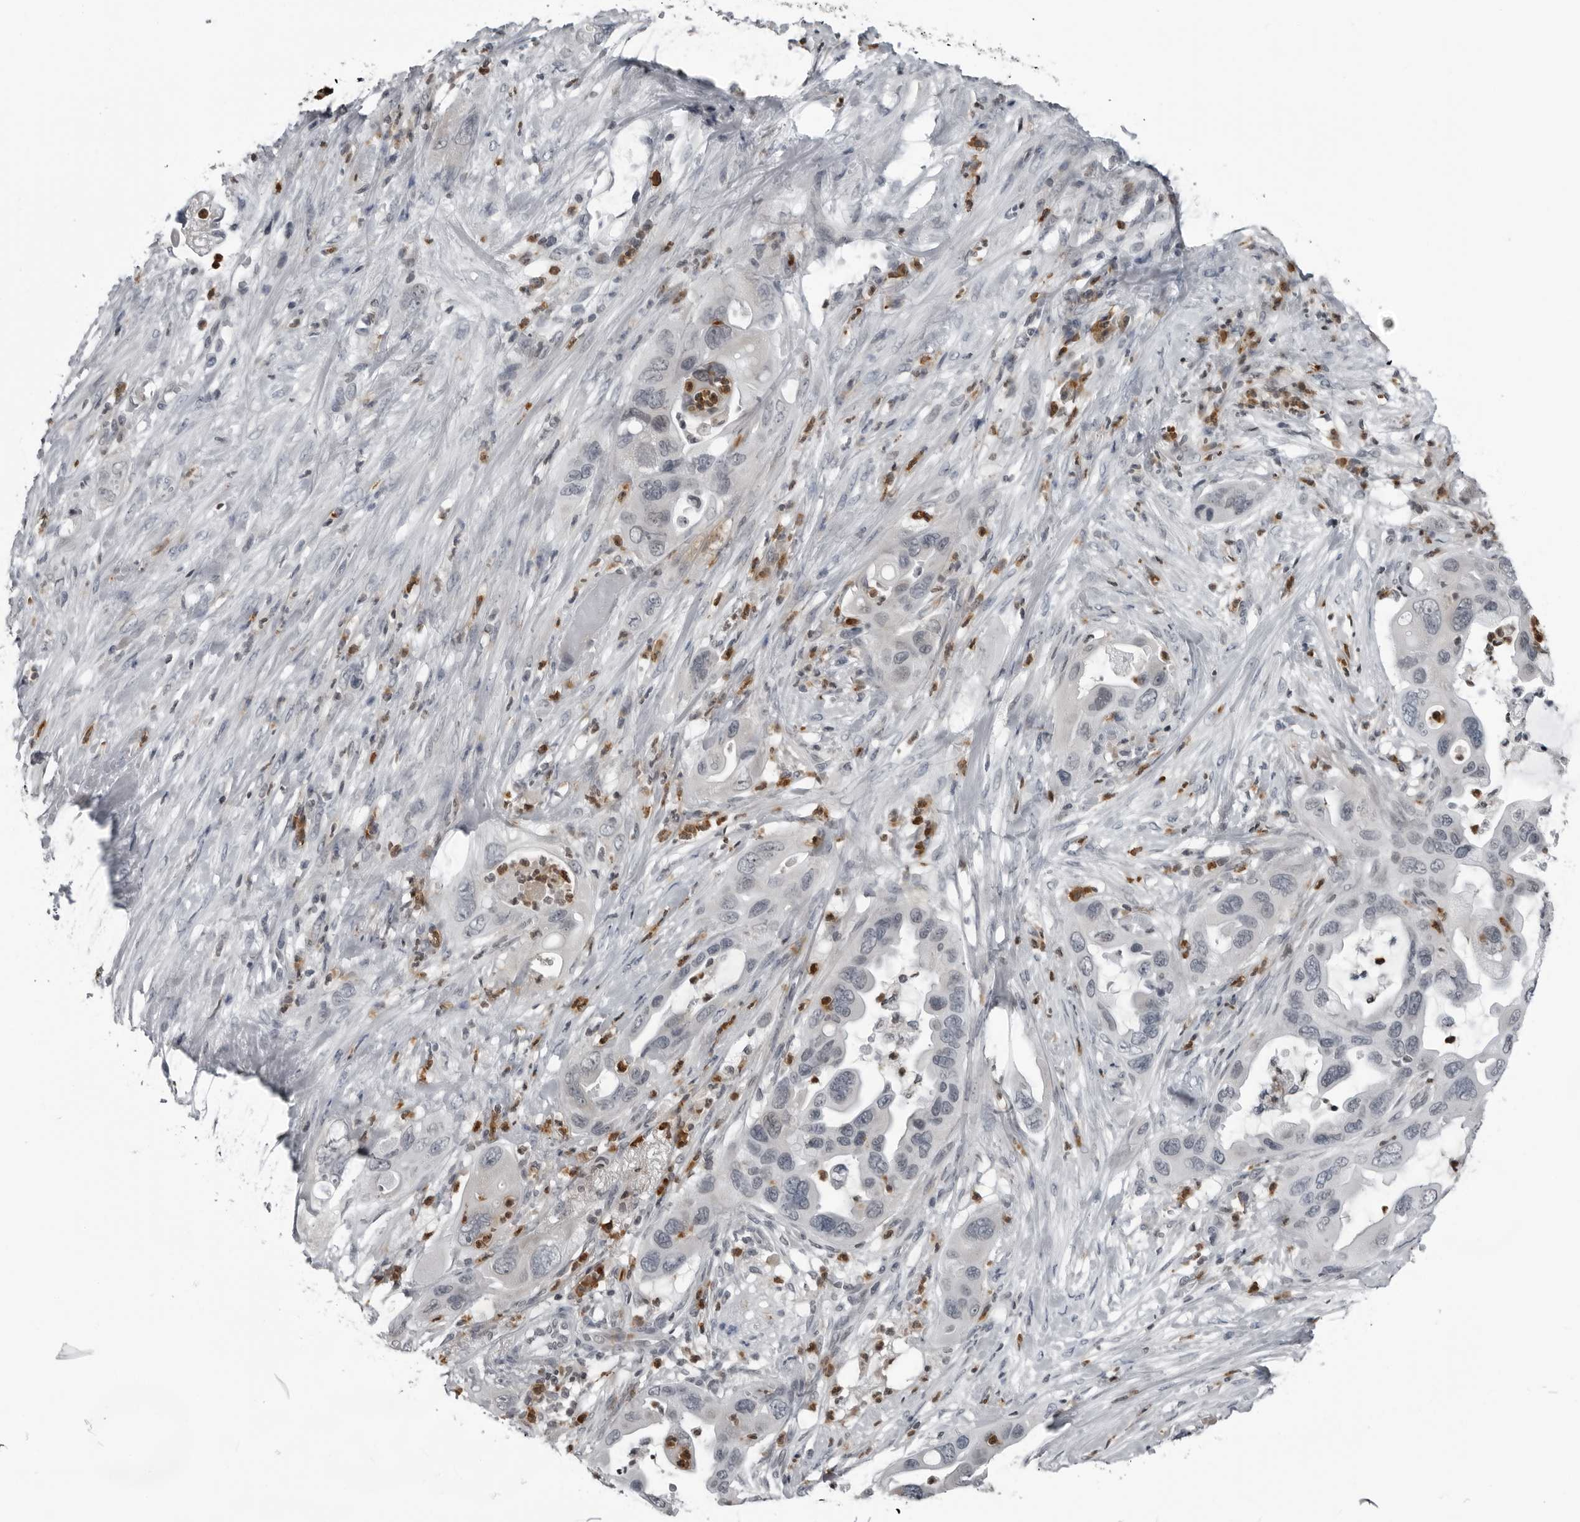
{"staining": {"intensity": "negative", "quantity": "none", "location": "none"}, "tissue": "pancreatic cancer", "cell_type": "Tumor cells", "image_type": "cancer", "snomed": [{"axis": "morphology", "description": "Adenocarcinoma, NOS"}, {"axis": "topography", "description": "Pancreas"}], "caption": "Immunohistochemistry image of neoplastic tissue: pancreatic cancer stained with DAB reveals no significant protein expression in tumor cells. Nuclei are stained in blue.", "gene": "RTCA", "patient": {"sex": "female", "age": 71}}